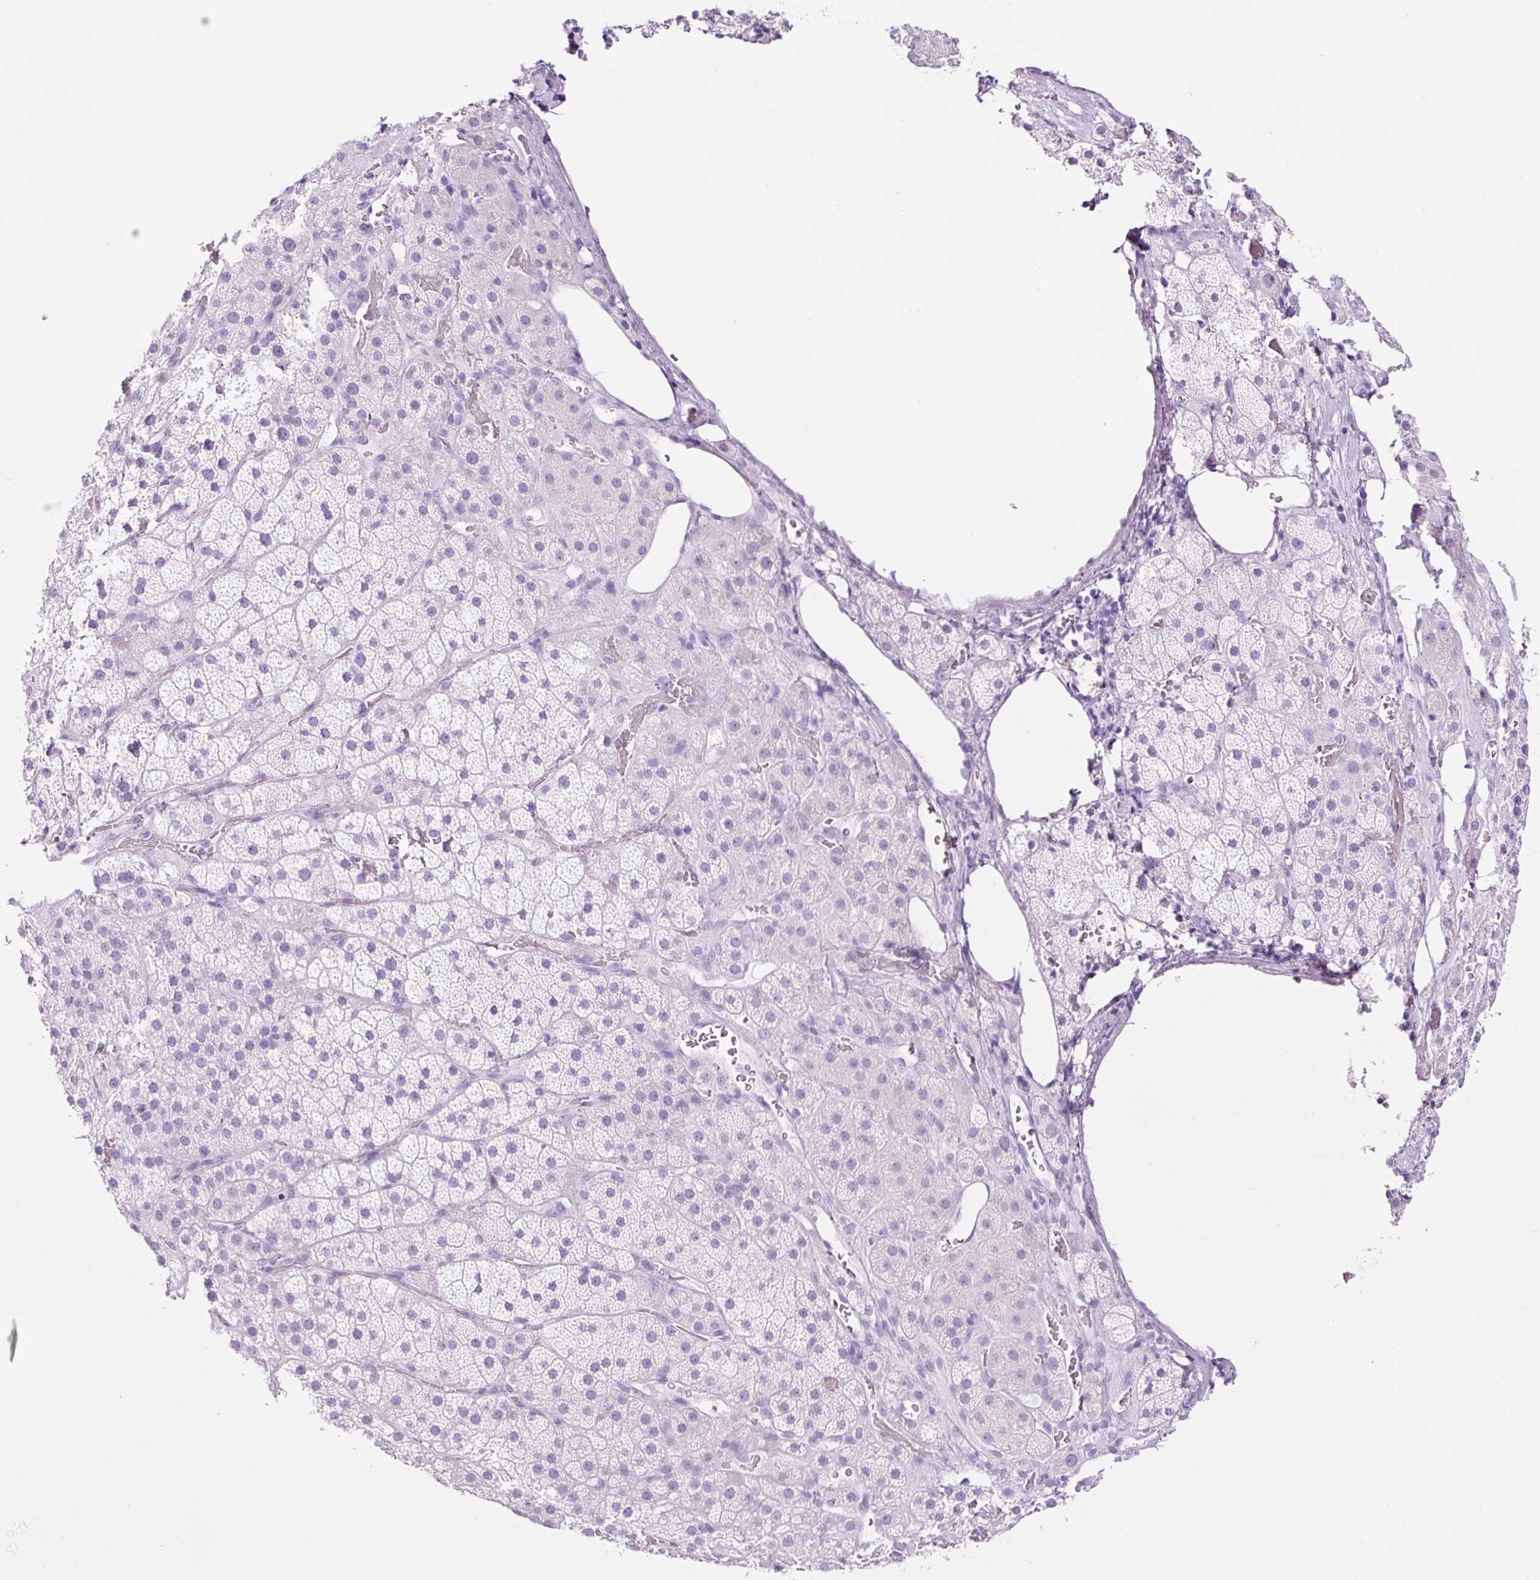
{"staining": {"intensity": "negative", "quantity": "none", "location": "none"}, "tissue": "adrenal gland", "cell_type": "Glandular cells", "image_type": "normal", "snomed": [{"axis": "morphology", "description": "Normal tissue, NOS"}, {"axis": "topography", "description": "Adrenal gland"}], "caption": "Human adrenal gland stained for a protein using immunohistochemistry (IHC) demonstrates no expression in glandular cells.", "gene": "ADSS1", "patient": {"sex": "male", "age": 57}}